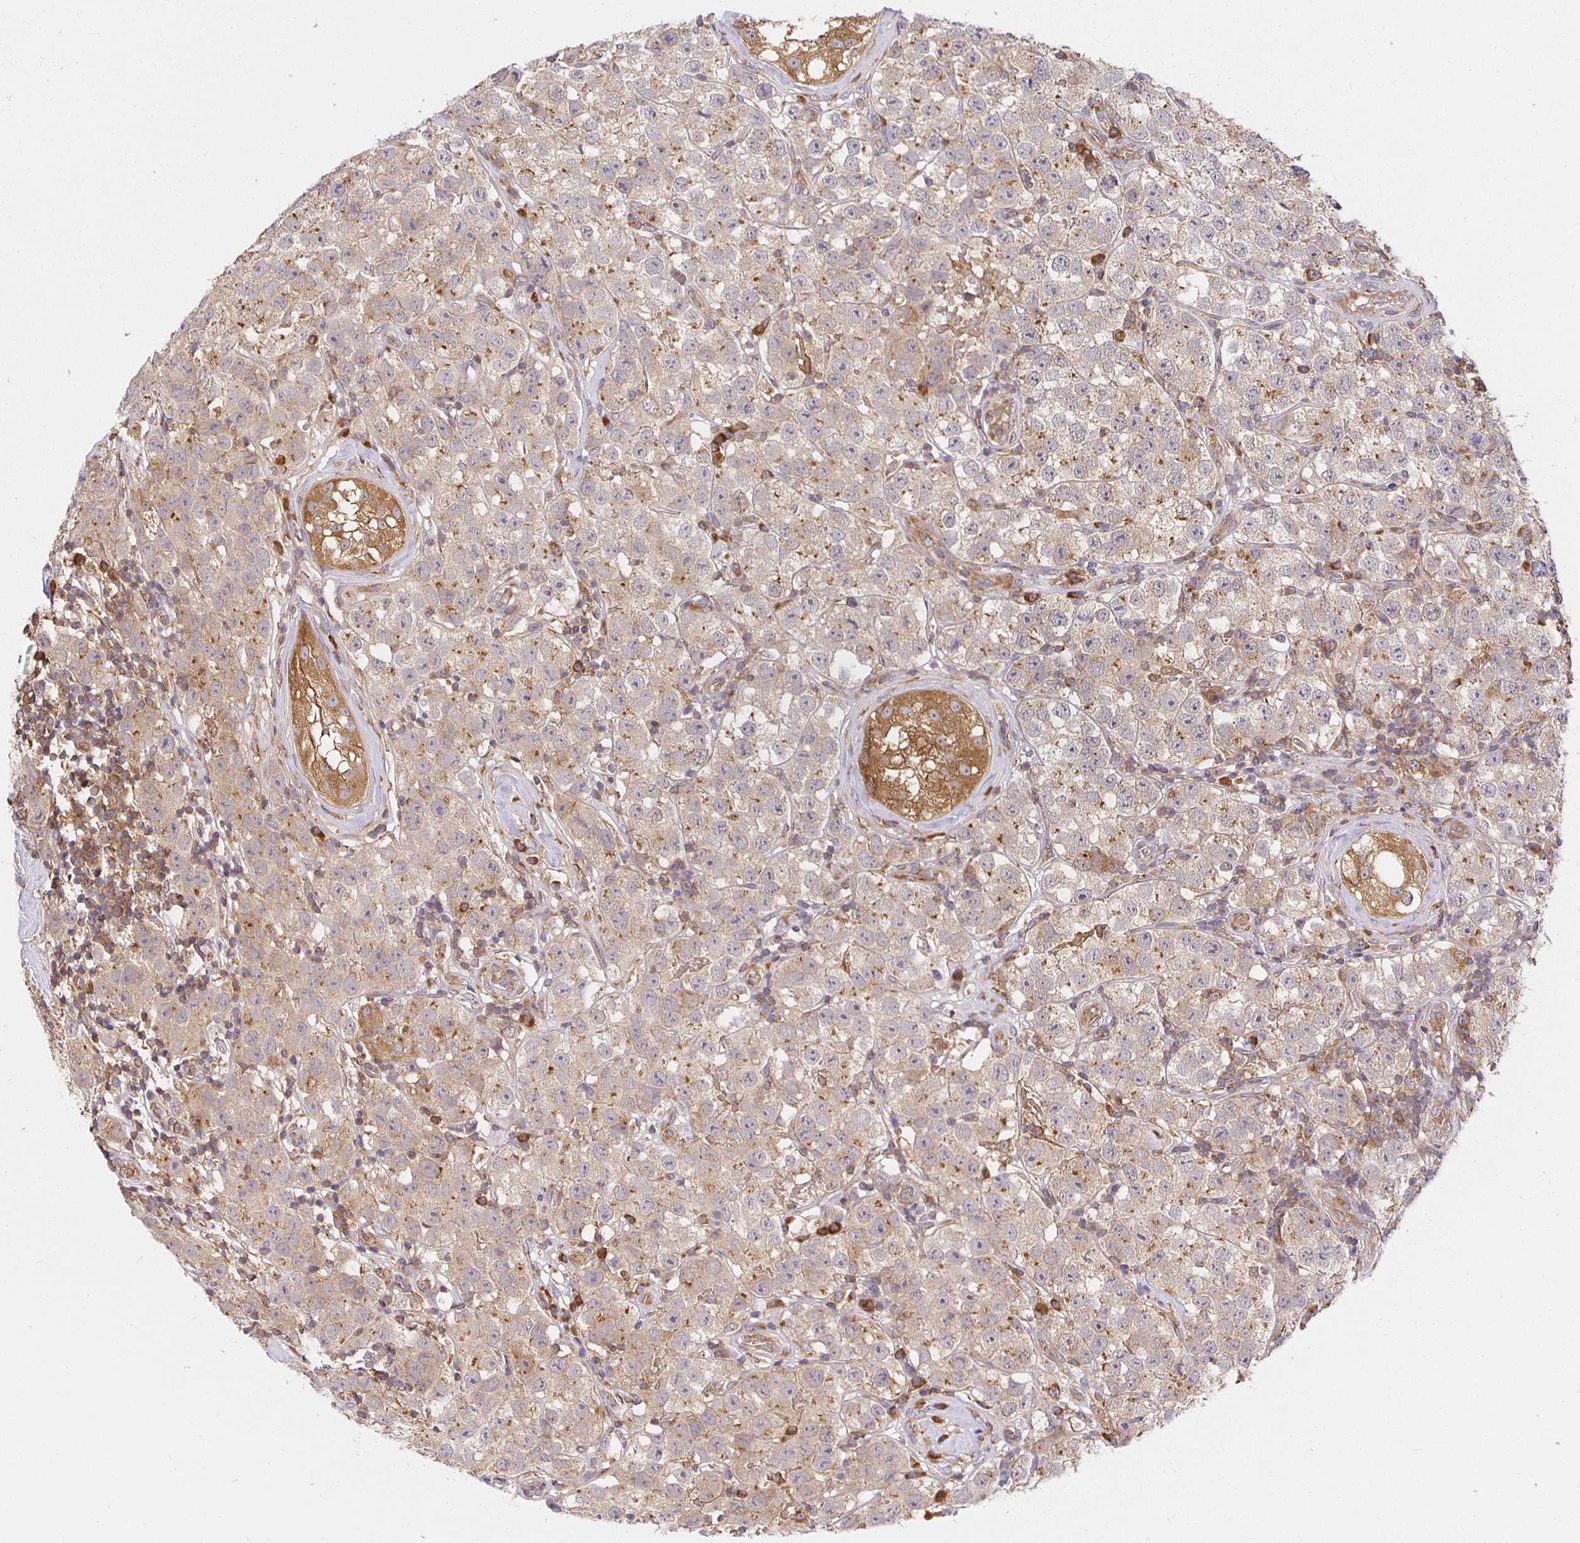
{"staining": {"intensity": "weak", "quantity": ">75%", "location": "cytoplasmic/membranous"}, "tissue": "testis cancer", "cell_type": "Tumor cells", "image_type": "cancer", "snomed": [{"axis": "morphology", "description": "Seminoma, NOS"}, {"axis": "topography", "description": "Testis"}], "caption": "A brown stain labels weak cytoplasmic/membranous positivity of a protein in human seminoma (testis) tumor cells.", "gene": "IRAK1", "patient": {"sex": "male", "age": 34}}